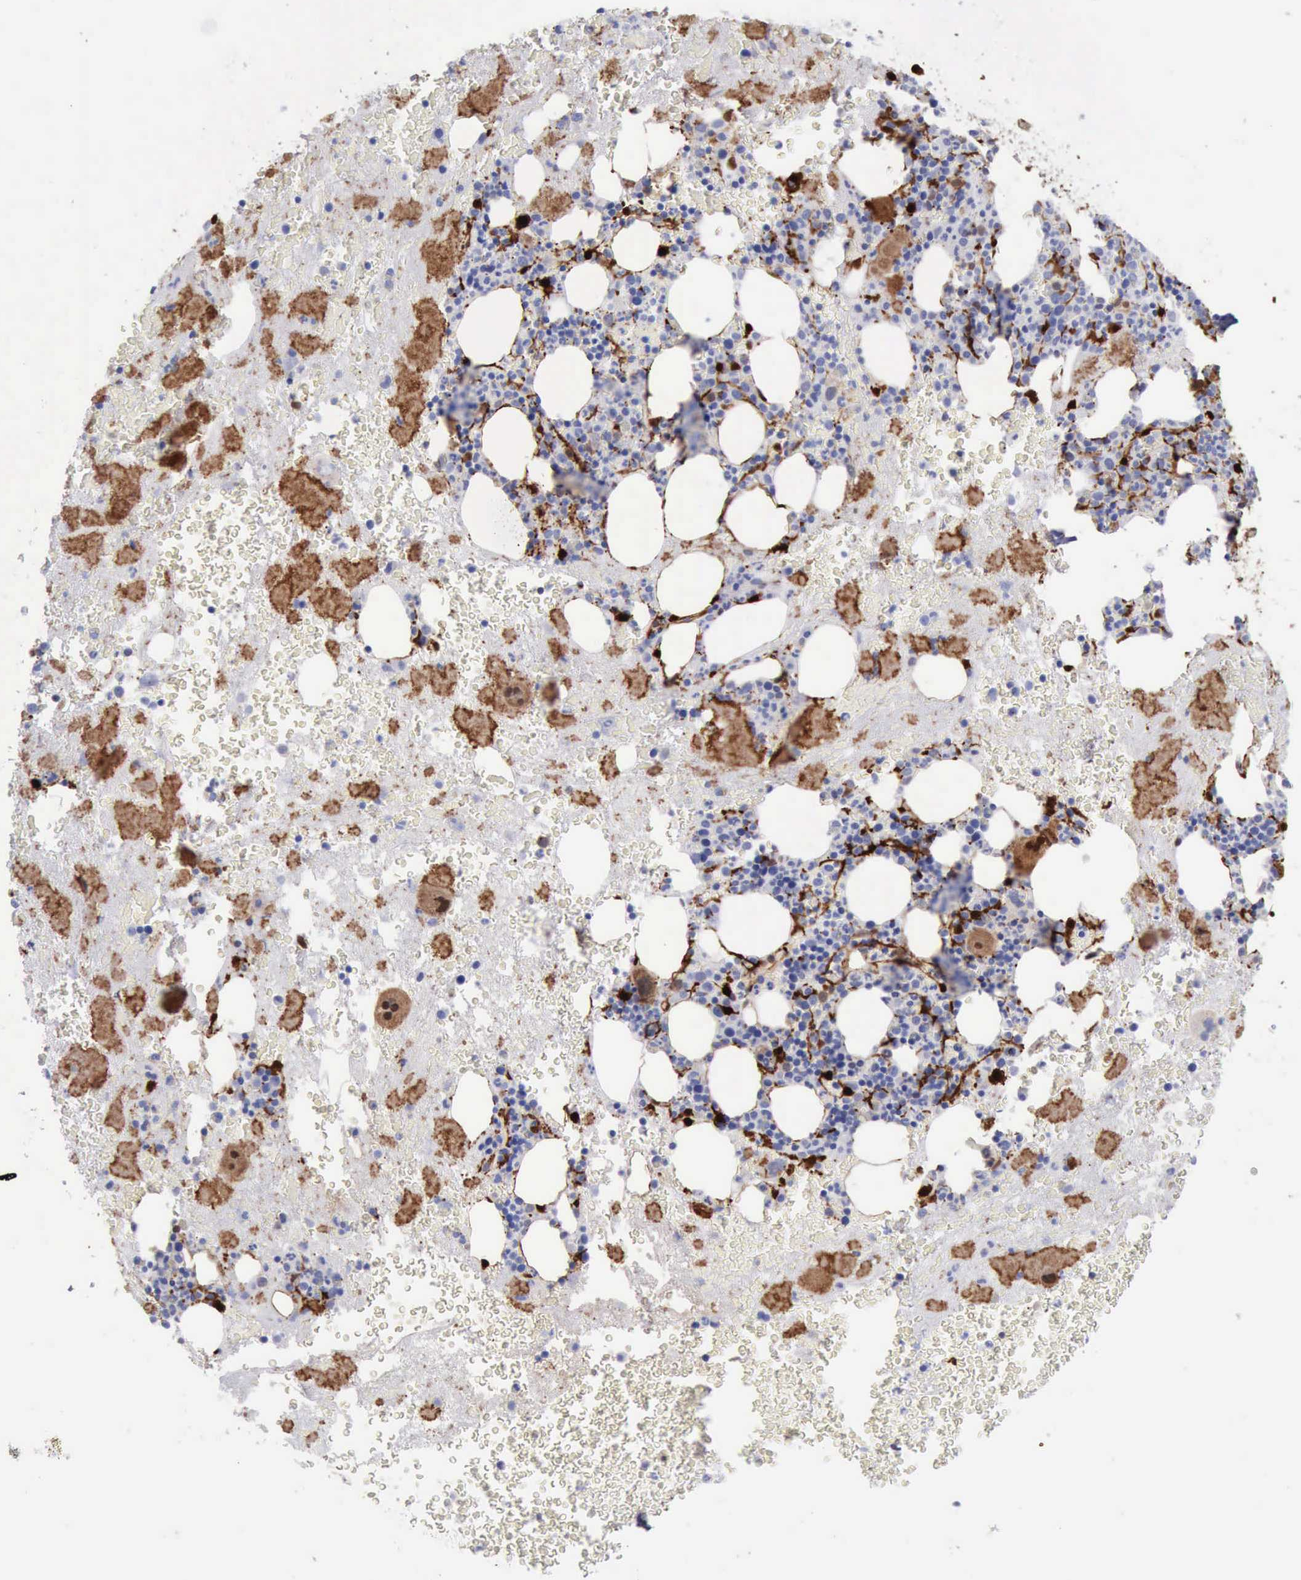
{"staining": {"intensity": "negative", "quantity": "none", "location": "none"}, "tissue": "bone marrow", "cell_type": "Hematopoietic cells", "image_type": "normal", "snomed": [{"axis": "morphology", "description": "Normal tissue, NOS"}, {"axis": "topography", "description": "Bone marrow"}], "caption": "Hematopoietic cells are negative for brown protein staining in unremarkable bone marrow.", "gene": "FHL1", "patient": {"sex": "male", "age": 76}}